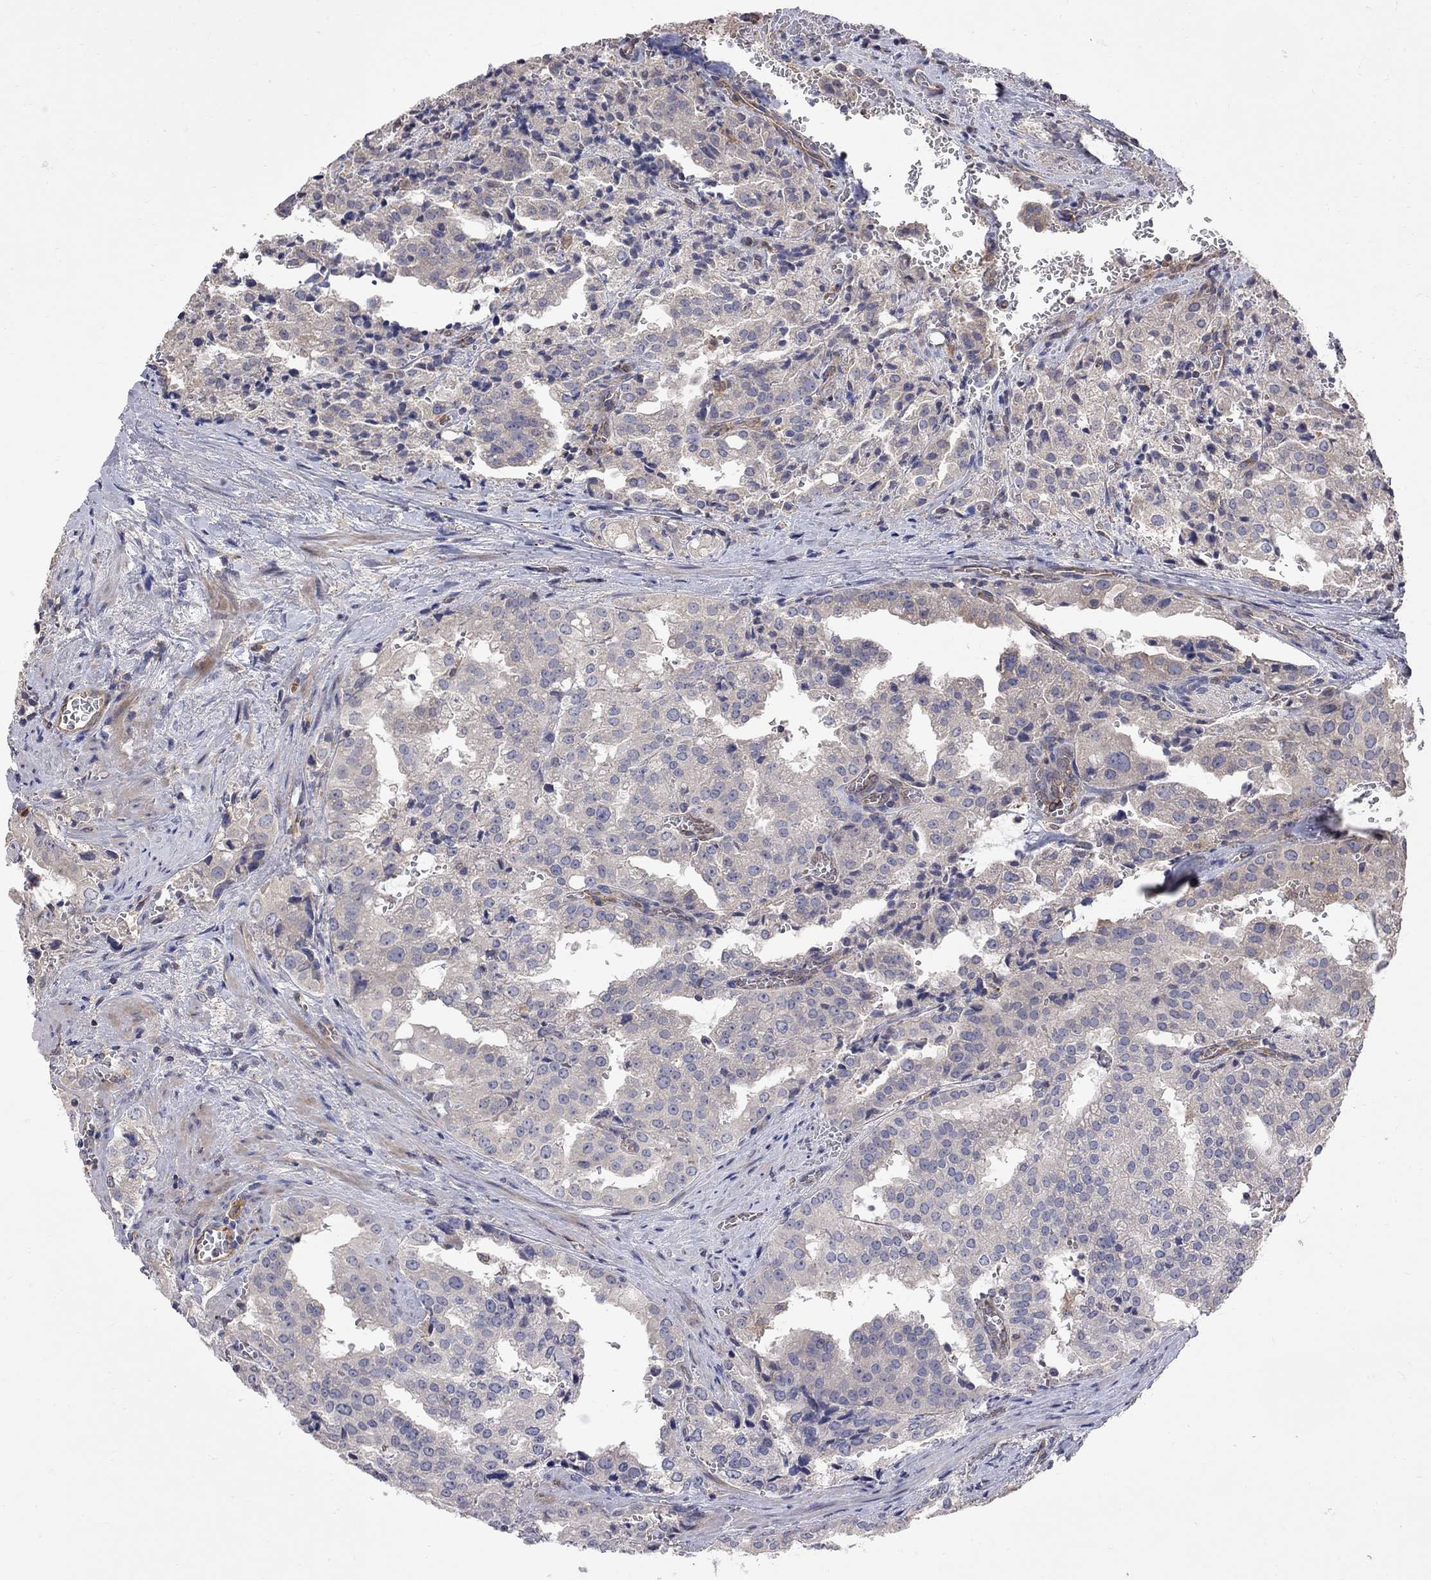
{"staining": {"intensity": "negative", "quantity": "none", "location": "none"}, "tissue": "prostate cancer", "cell_type": "Tumor cells", "image_type": "cancer", "snomed": [{"axis": "morphology", "description": "Adenocarcinoma, High grade"}, {"axis": "topography", "description": "Prostate"}], "caption": "Immunohistochemistry image of neoplastic tissue: prostate cancer stained with DAB displays no significant protein staining in tumor cells.", "gene": "ABI3", "patient": {"sex": "male", "age": 68}}